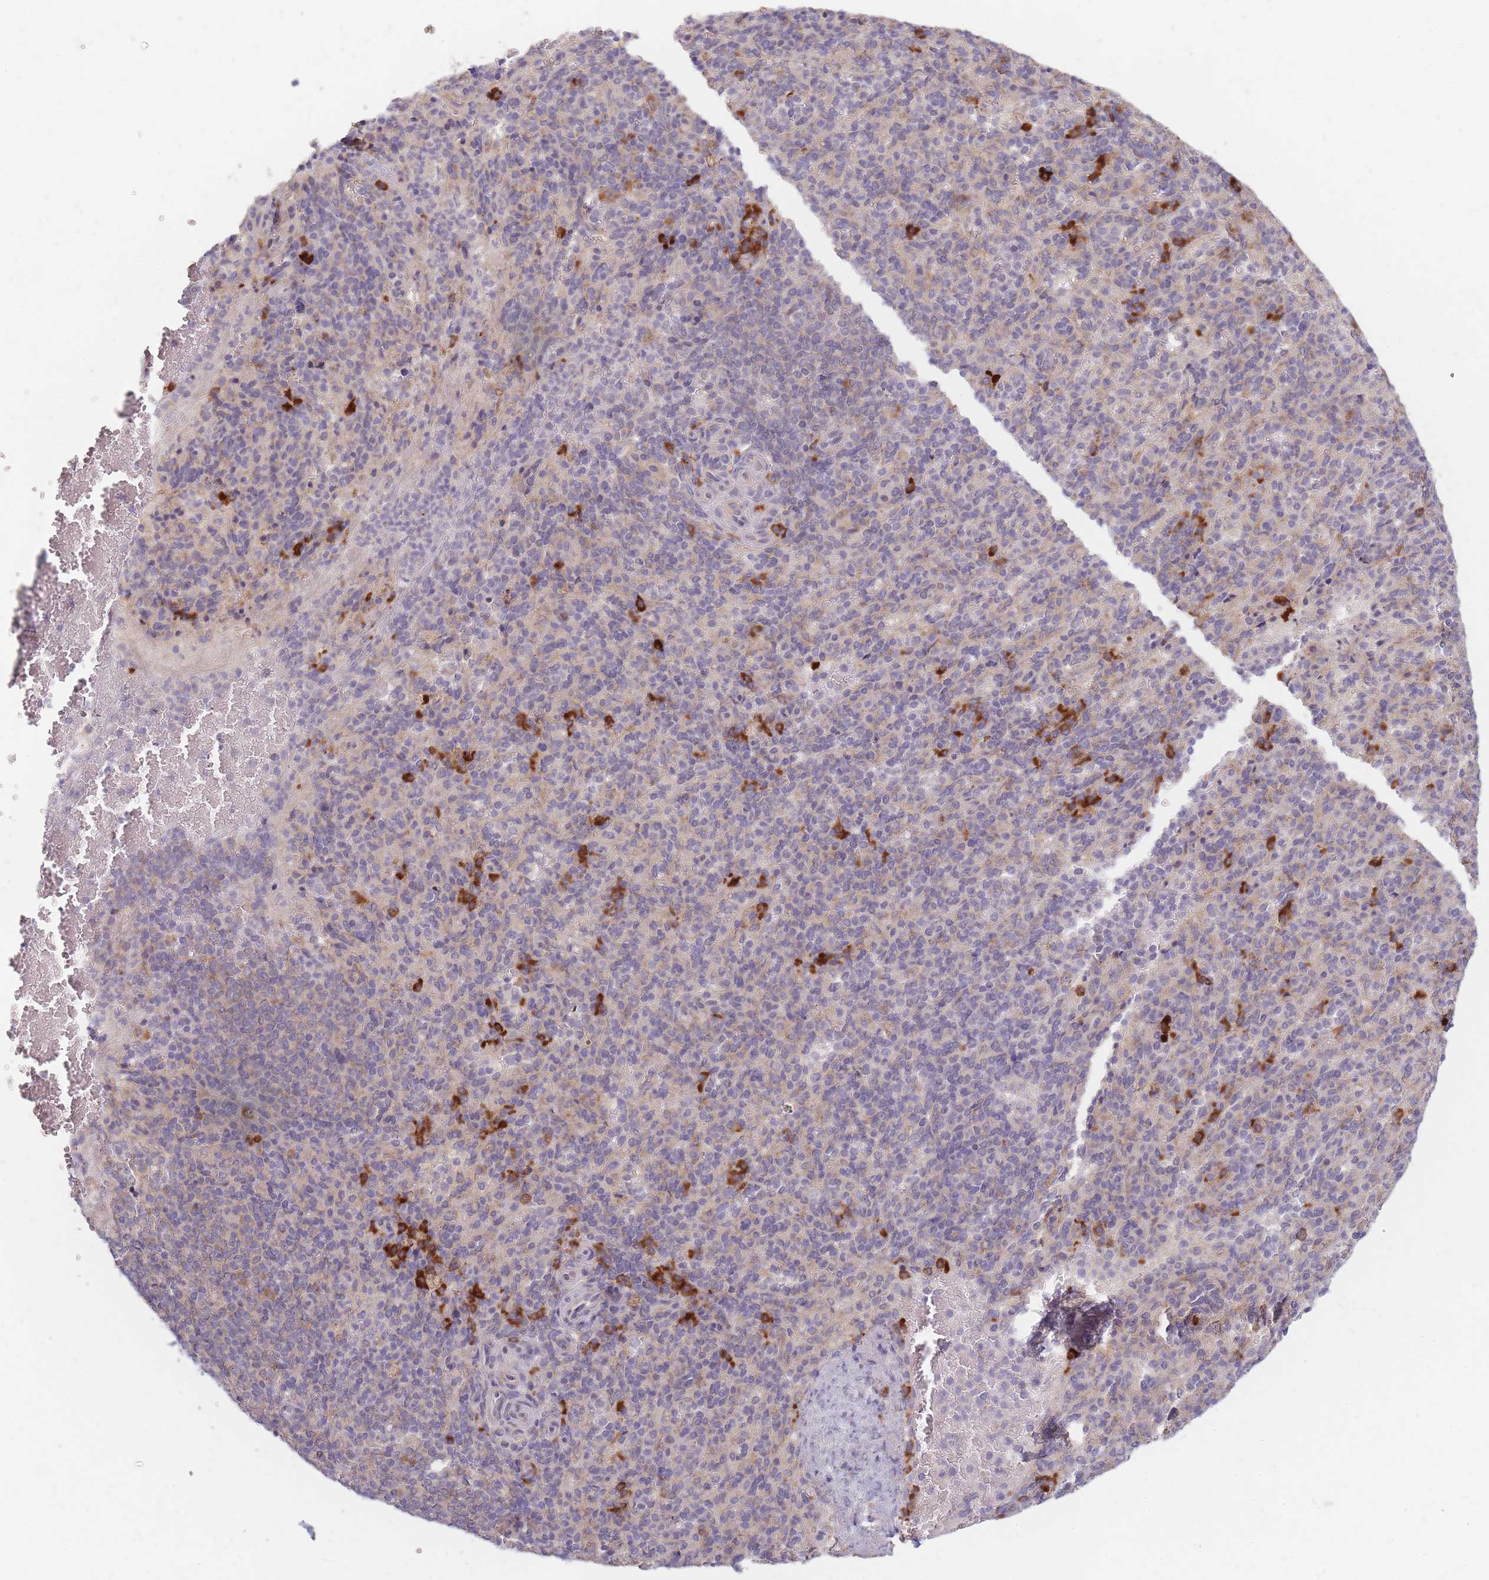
{"staining": {"intensity": "strong", "quantity": "<25%", "location": "cytoplasmic/membranous"}, "tissue": "spleen", "cell_type": "Cells in red pulp", "image_type": "normal", "snomed": [{"axis": "morphology", "description": "Normal tissue, NOS"}, {"axis": "topography", "description": "Spleen"}], "caption": "About <25% of cells in red pulp in unremarkable human spleen demonstrate strong cytoplasmic/membranous protein positivity as visualized by brown immunohistochemical staining.", "gene": "SMIM14", "patient": {"sex": "female", "age": 74}}